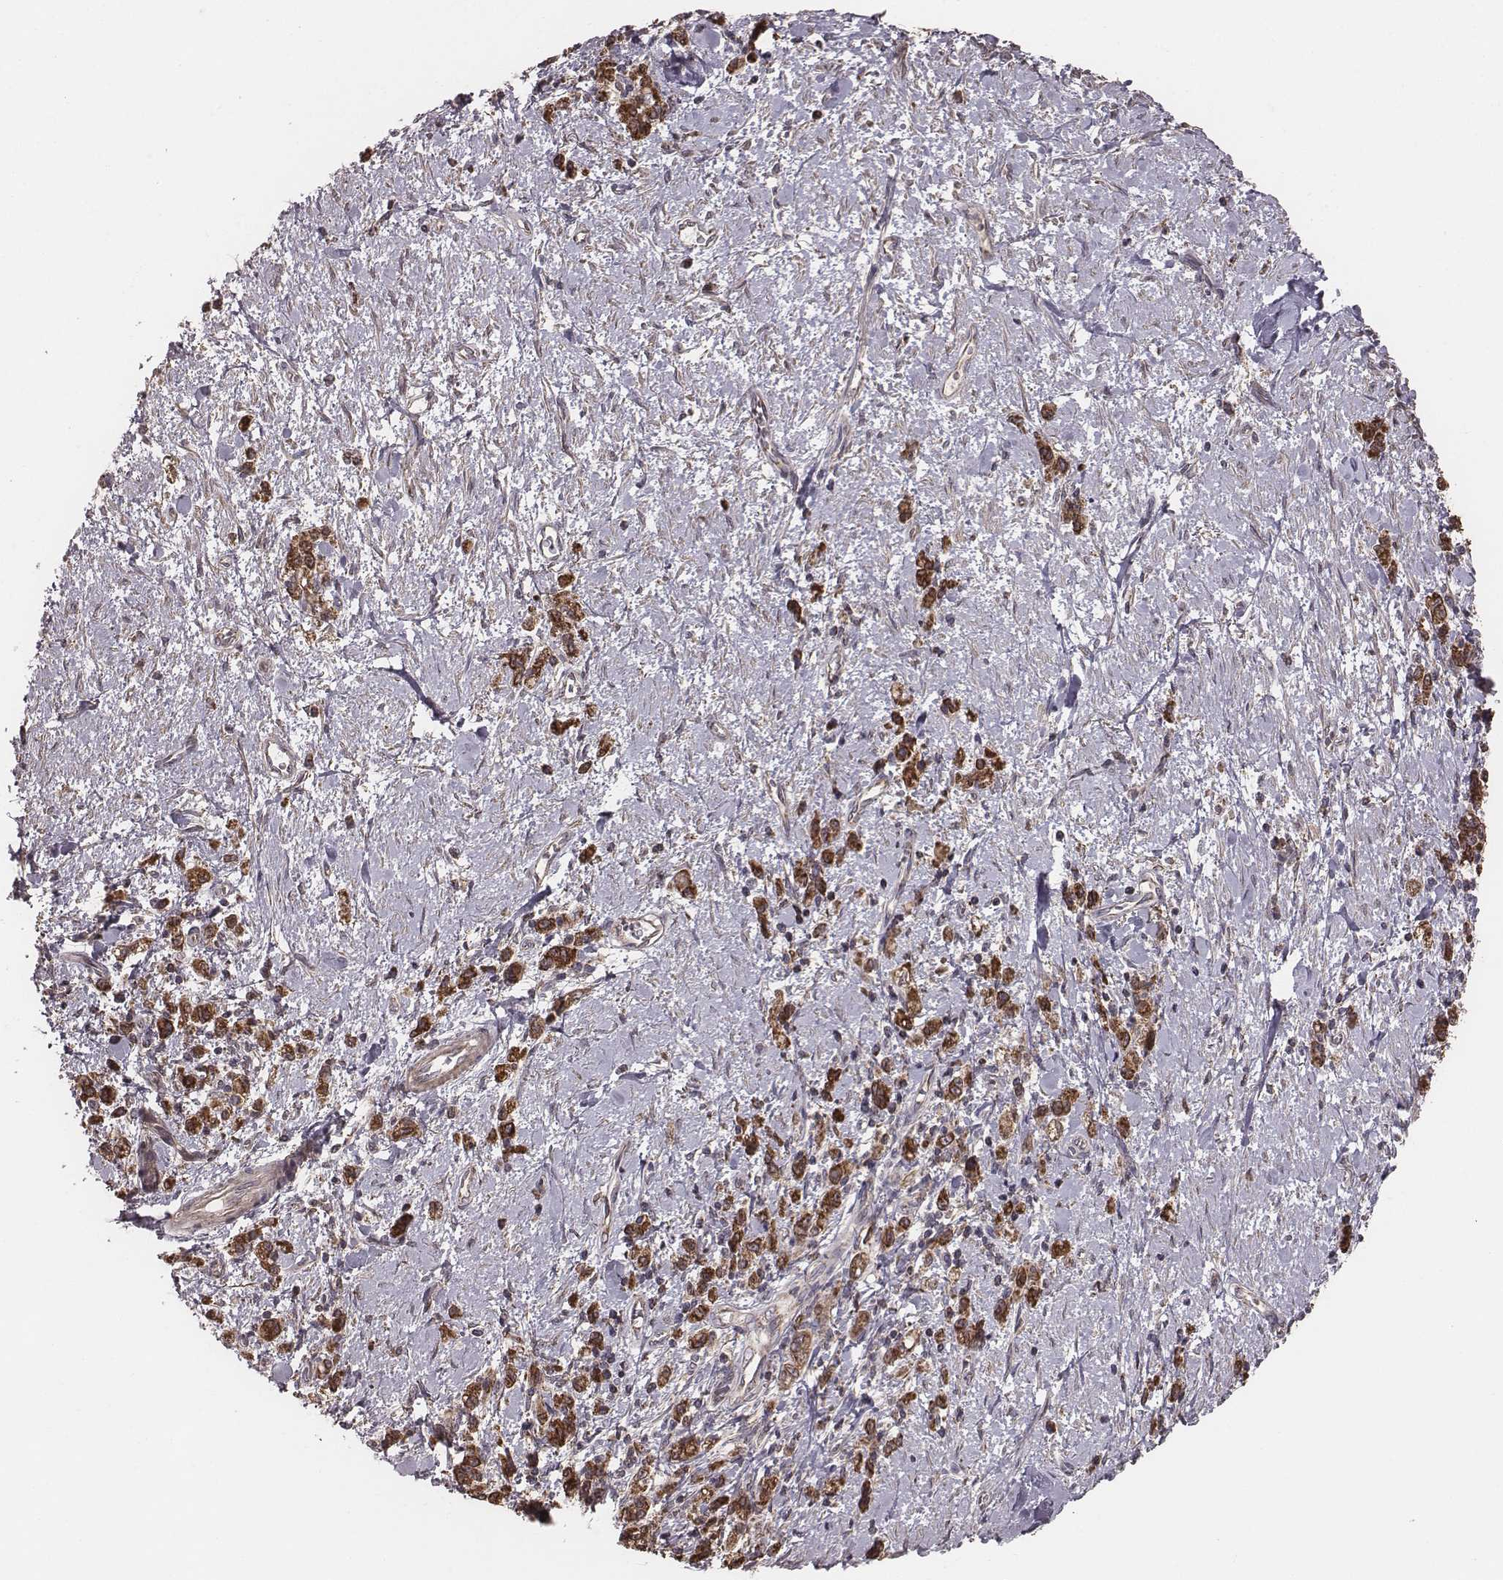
{"staining": {"intensity": "strong", "quantity": ">75%", "location": "cytoplasmic/membranous"}, "tissue": "stomach cancer", "cell_type": "Tumor cells", "image_type": "cancer", "snomed": [{"axis": "morphology", "description": "Adenocarcinoma, NOS"}, {"axis": "topography", "description": "Stomach"}], "caption": "Protein positivity by immunohistochemistry (IHC) demonstrates strong cytoplasmic/membranous staining in approximately >75% of tumor cells in stomach cancer (adenocarcinoma).", "gene": "PDCD2L", "patient": {"sex": "male", "age": 77}}